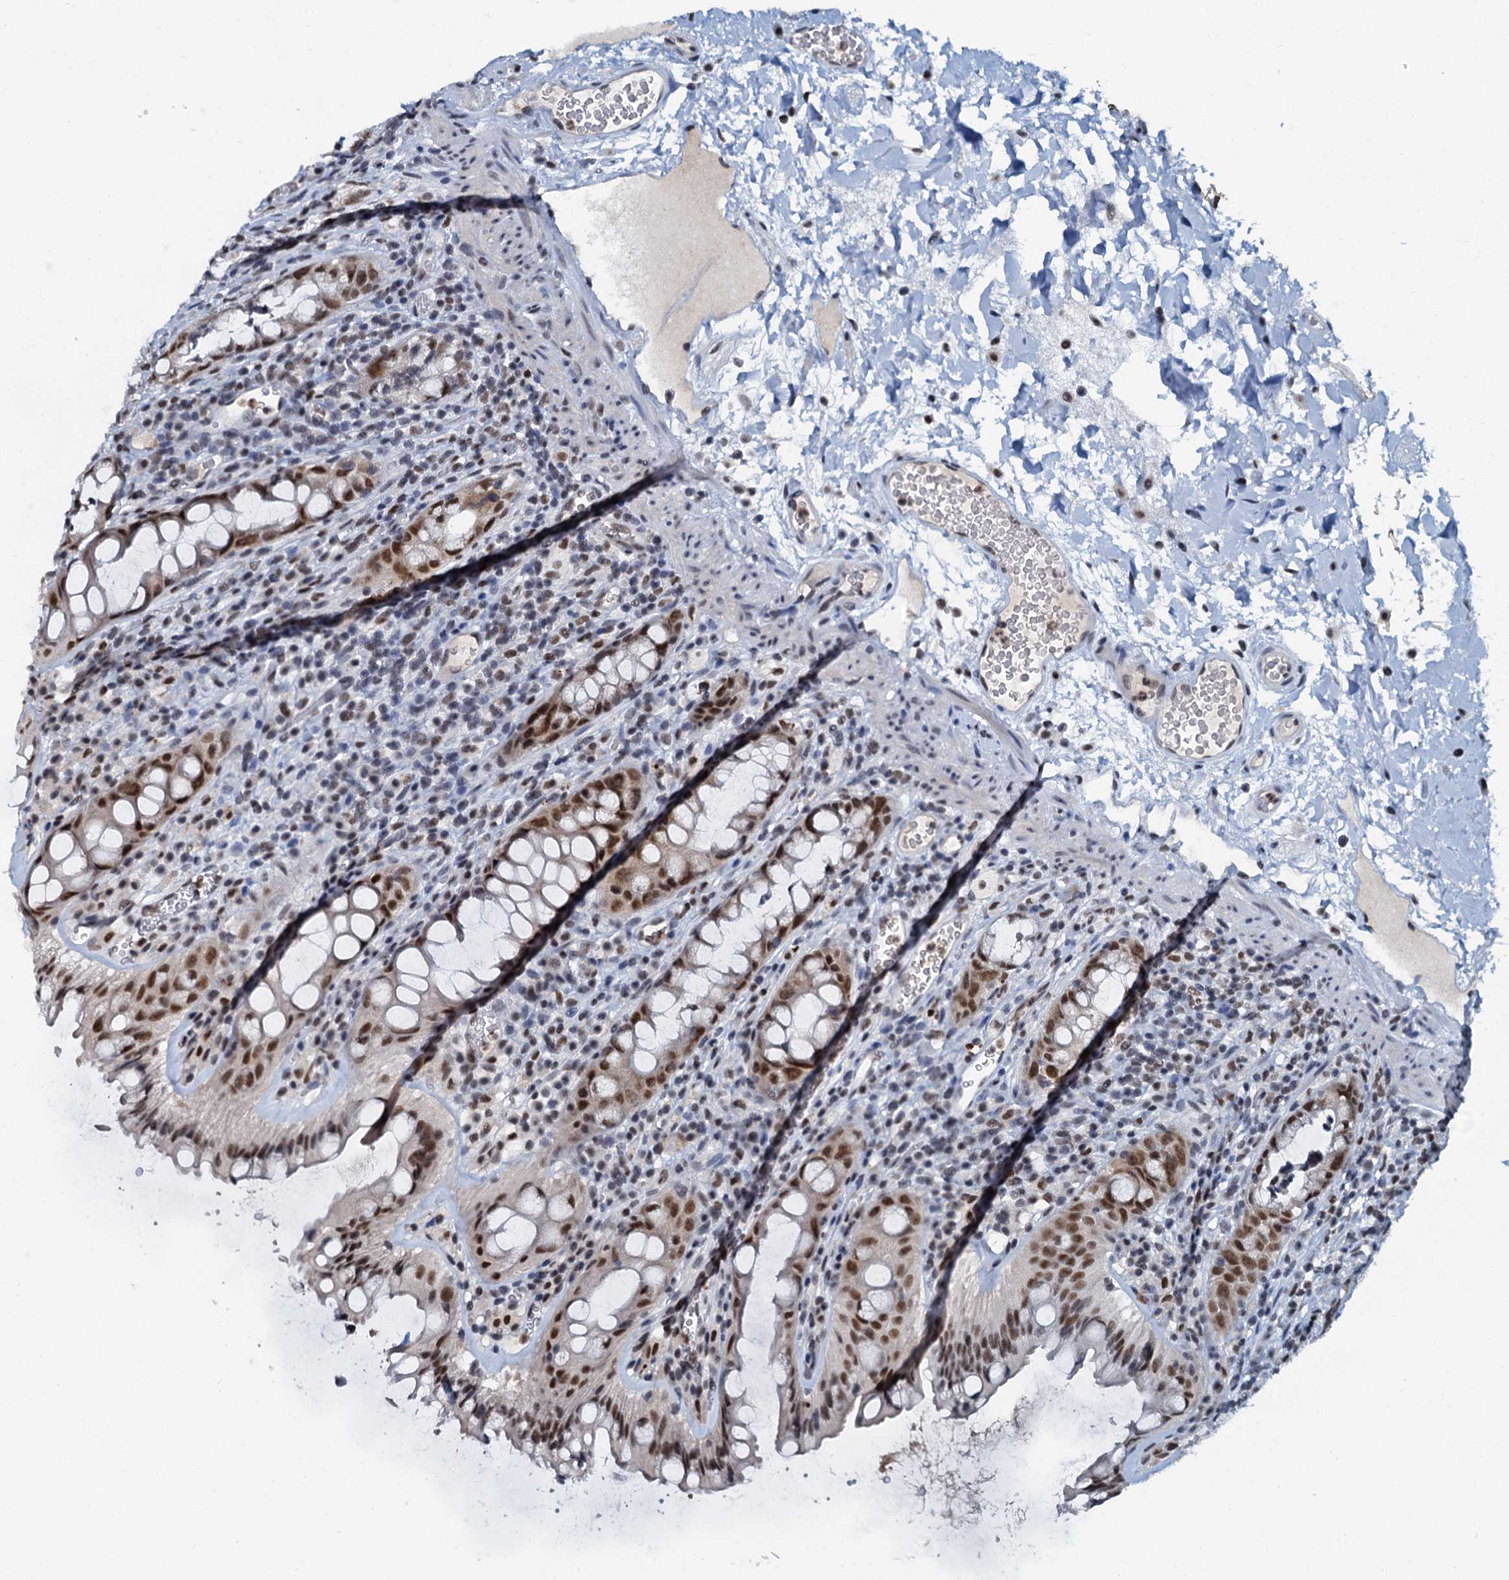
{"staining": {"intensity": "strong", "quantity": ">75%", "location": "nuclear"}, "tissue": "rectum", "cell_type": "Glandular cells", "image_type": "normal", "snomed": [{"axis": "morphology", "description": "Normal tissue, NOS"}, {"axis": "topography", "description": "Rectum"}], "caption": "This is an image of IHC staining of normal rectum, which shows strong positivity in the nuclear of glandular cells.", "gene": "SNRPD1", "patient": {"sex": "female", "age": 57}}